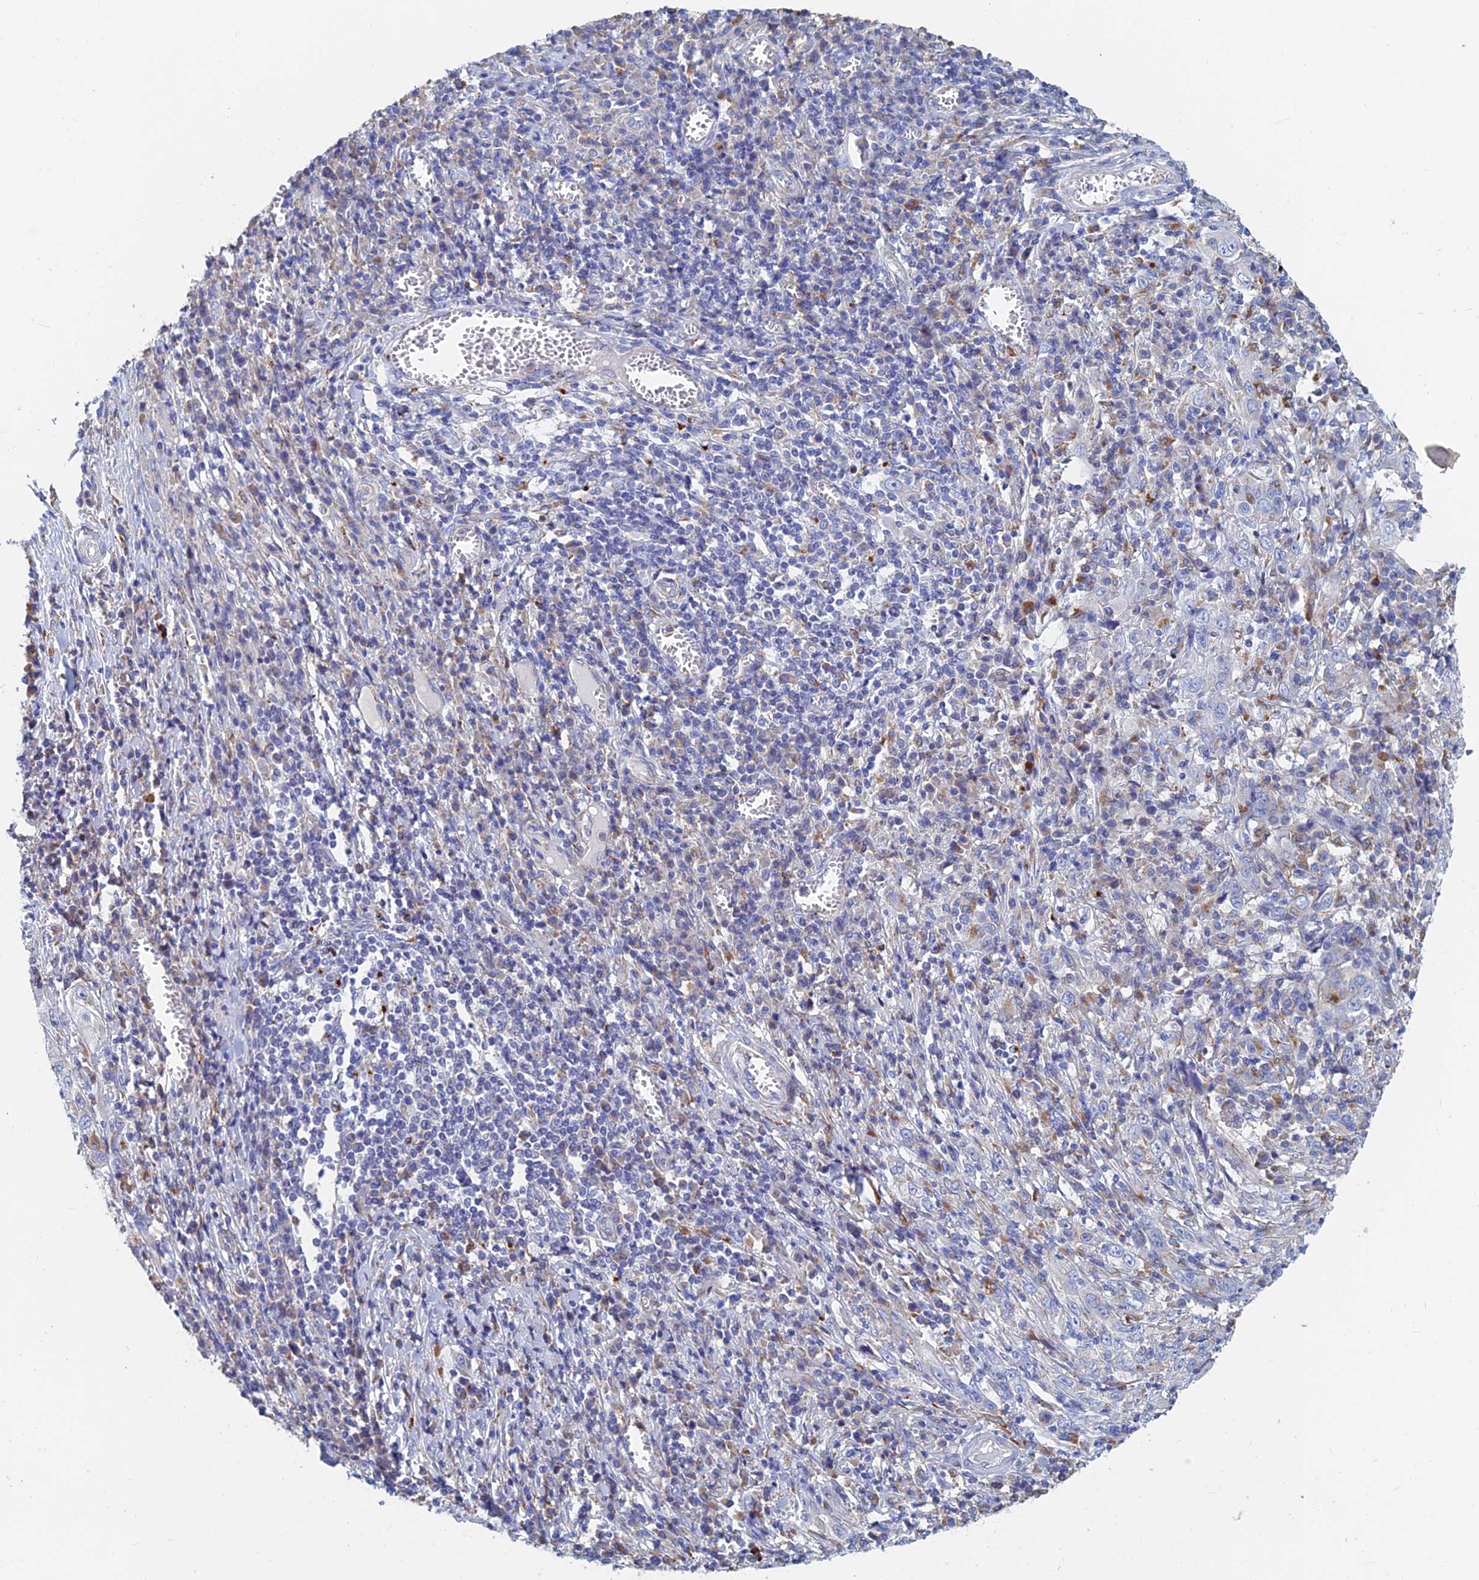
{"staining": {"intensity": "negative", "quantity": "none", "location": "none"}, "tissue": "cervical cancer", "cell_type": "Tumor cells", "image_type": "cancer", "snomed": [{"axis": "morphology", "description": "Squamous cell carcinoma, NOS"}, {"axis": "topography", "description": "Cervix"}], "caption": "Histopathology image shows no significant protein positivity in tumor cells of squamous cell carcinoma (cervical).", "gene": "SPNS1", "patient": {"sex": "female", "age": 46}}